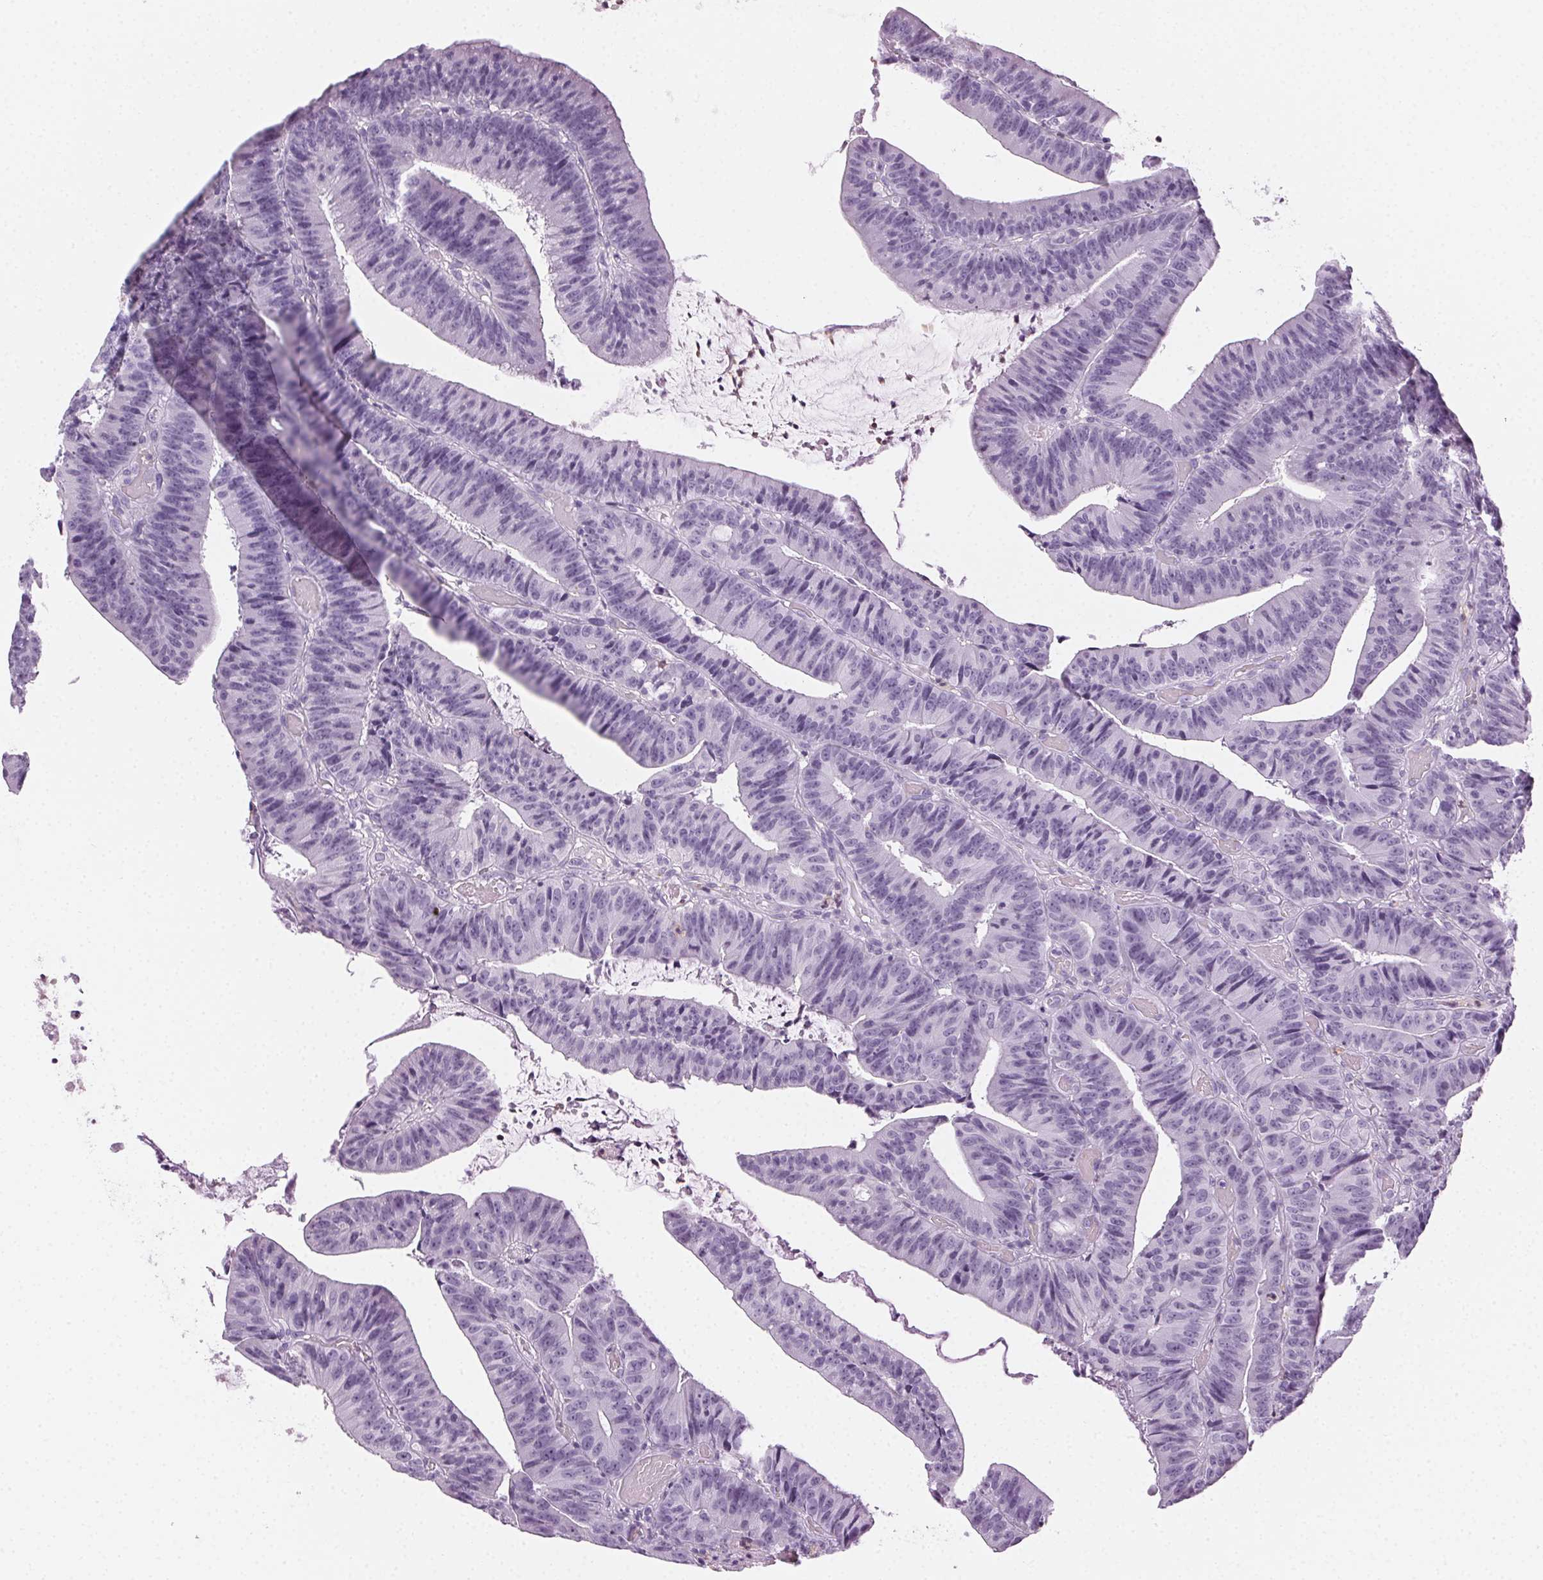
{"staining": {"intensity": "negative", "quantity": "none", "location": "none"}, "tissue": "colorectal cancer", "cell_type": "Tumor cells", "image_type": "cancer", "snomed": [{"axis": "morphology", "description": "Adenocarcinoma, NOS"}, {"axis": "topography", "description": "Colon"}], "caption": "Immunohistochemical staining of human colorectal adenocarcinoma shows no significant expression in tumor cells.", "gene": "MPO", "patient": {"sex": "female", "age": 78}}